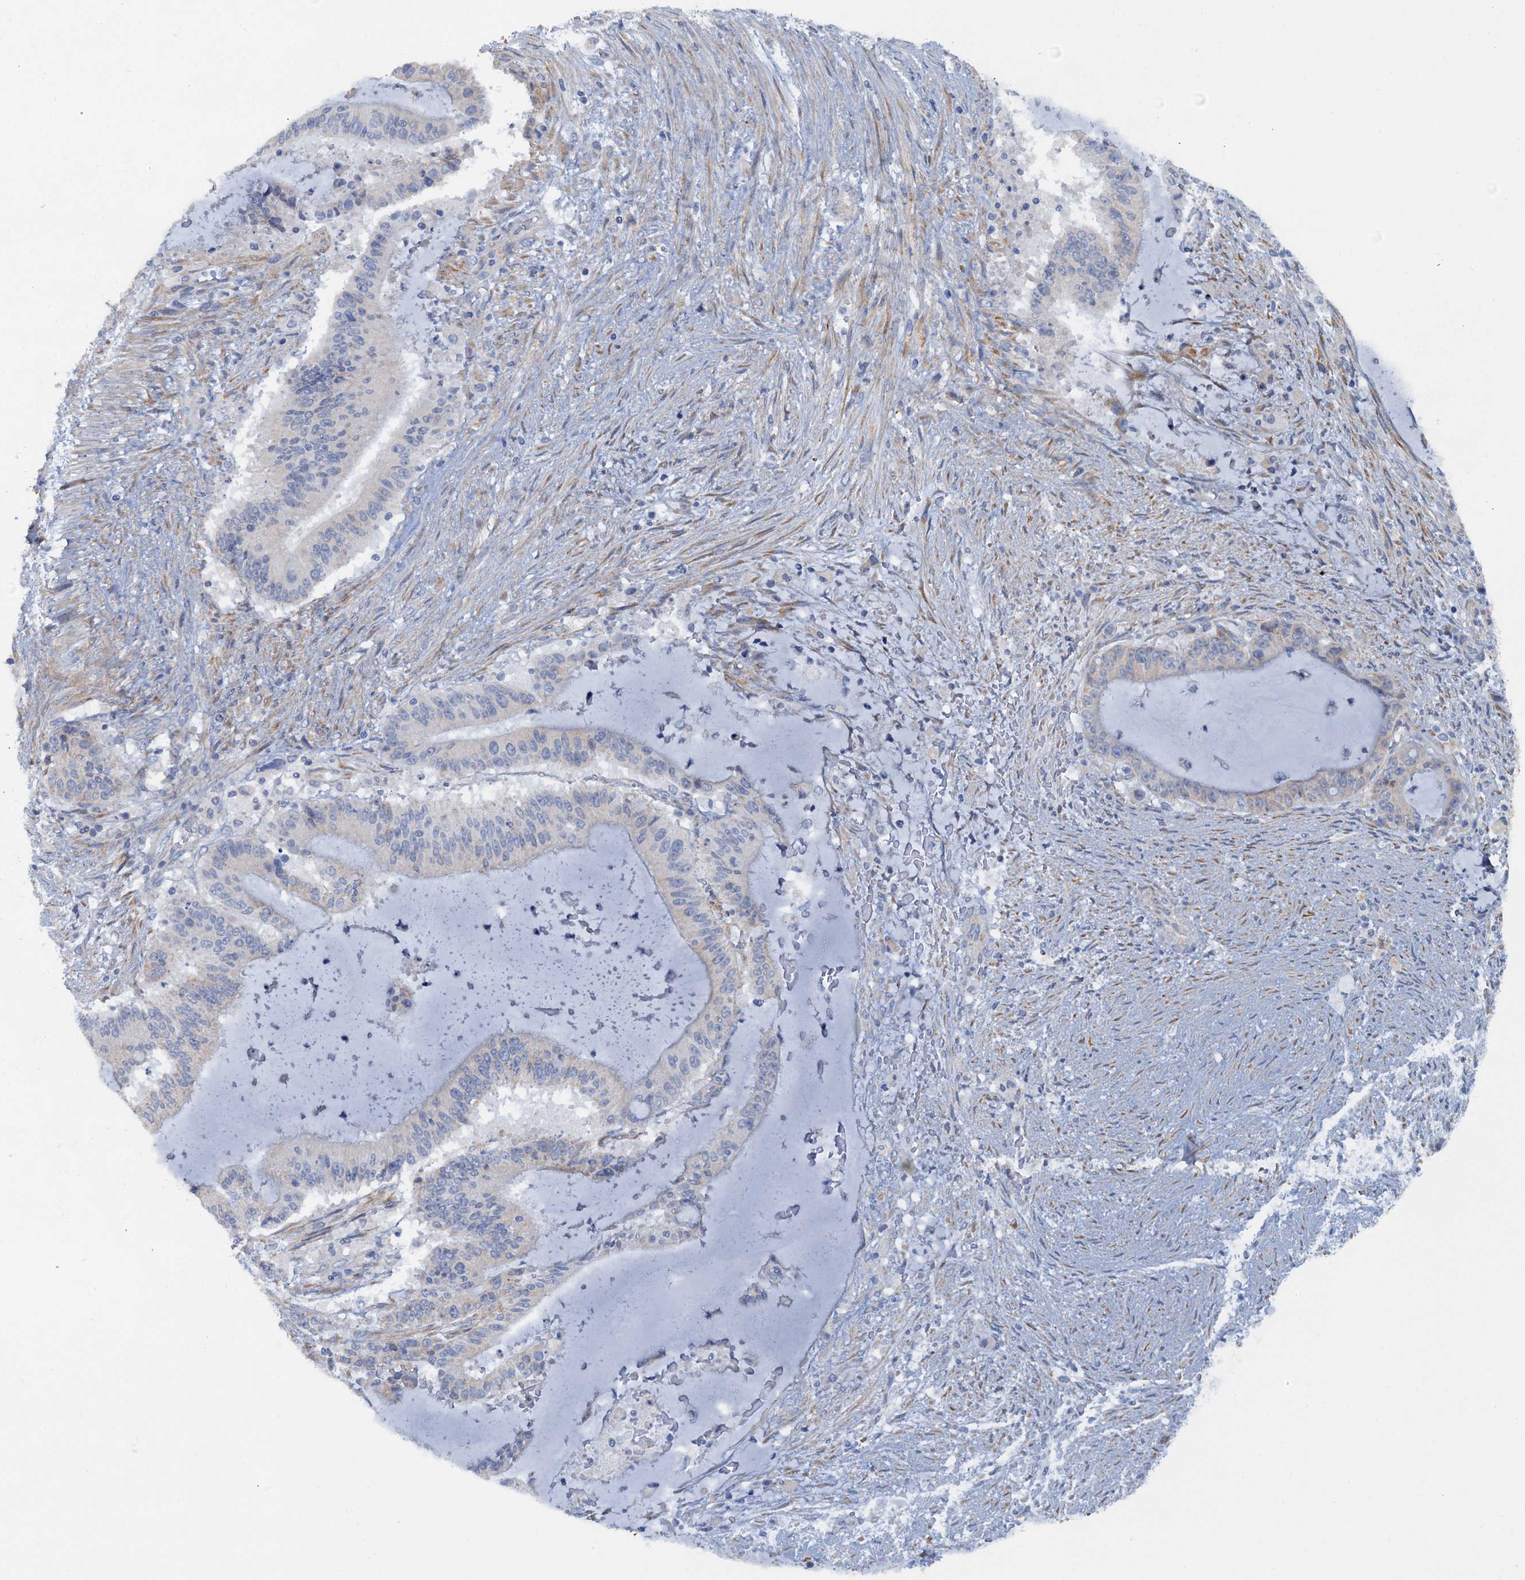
{"staining": {"intensity": "negative", "quantity": "none", "location": "none"}, "tissue": "liver cancer", "cell_type": "Tumor cells", "image_type": "cancer", "snomed": [{"axis": "morphology", "description": "Normal tissue, NOS"}, {"axis": "morphology", "description": "Cholangiocarcinoma"}, {"axis": "topography", "description": "Liver"}, {"axis": "topography", "description": "Peripheral nerve tissue"}], "caption": "DAB (3,3'-diaminobenzidine) immunohistochemical staining of human liver cholangiocarcinoma reveals no significant positivity in tumor cells.", "gene": "POGLUT3", "patient": {"sex": "female", "age": 73}}